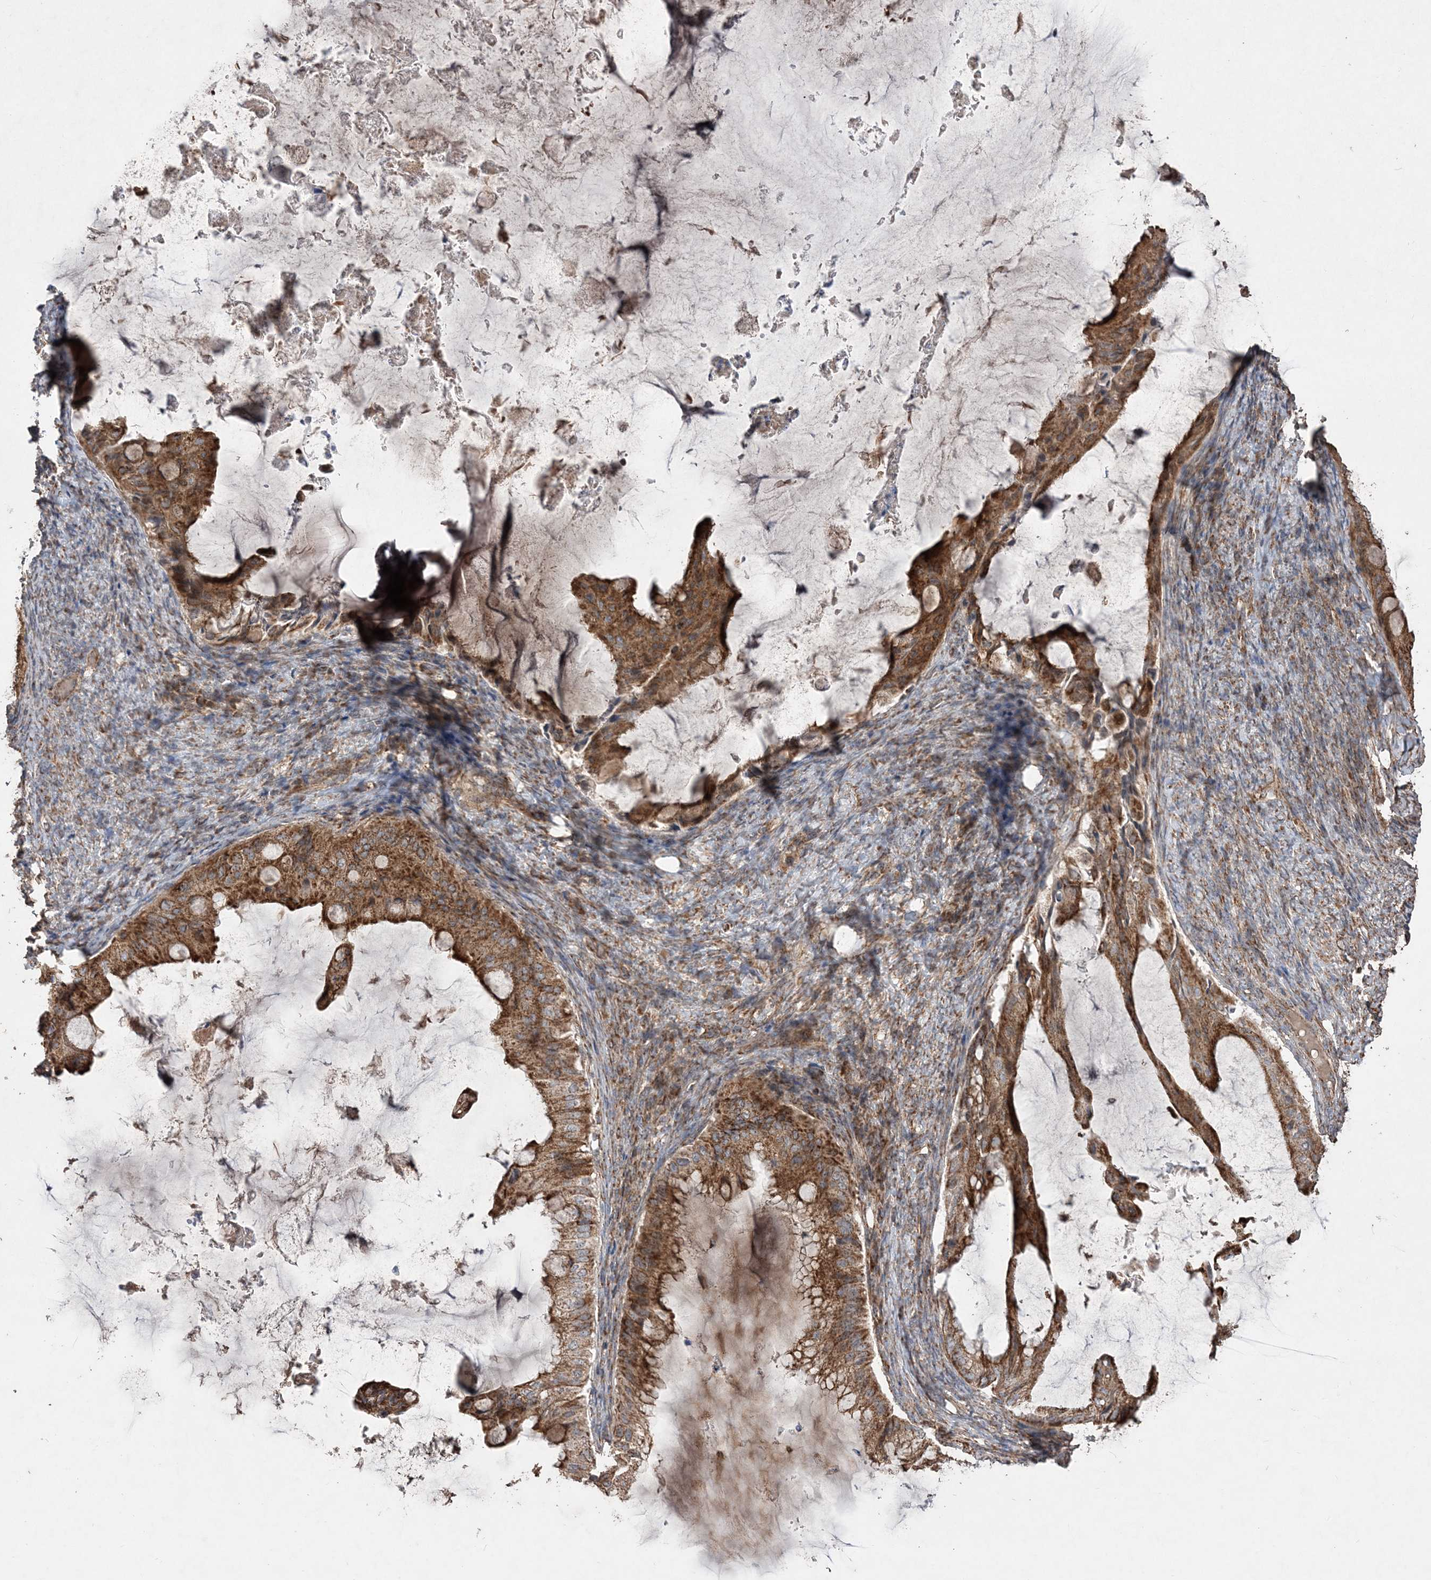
{"staining": {"intensity": "moderate", "quantity": ">75%", "location": "cytoplasmic/membranous"}, "tissue": "ovarian cancer", "cell_type": "Tumor cells", "image_type": "cancer", "snomed": [{"axis": "morphology", "description": "Cystadenocarcinoma, mucinous, NOS"}, {"axis": "topography", "description": "Ovary"}], "caption": "Human ovarian cancer (mucinous cystadenocarcinoma) stained with a brown dye demonstrates moderate cytoplasmic/membranous positive staining in about >75% of tumor cells.", "gene": "POC5", "patient": {"sex": "female", "age": 61}}